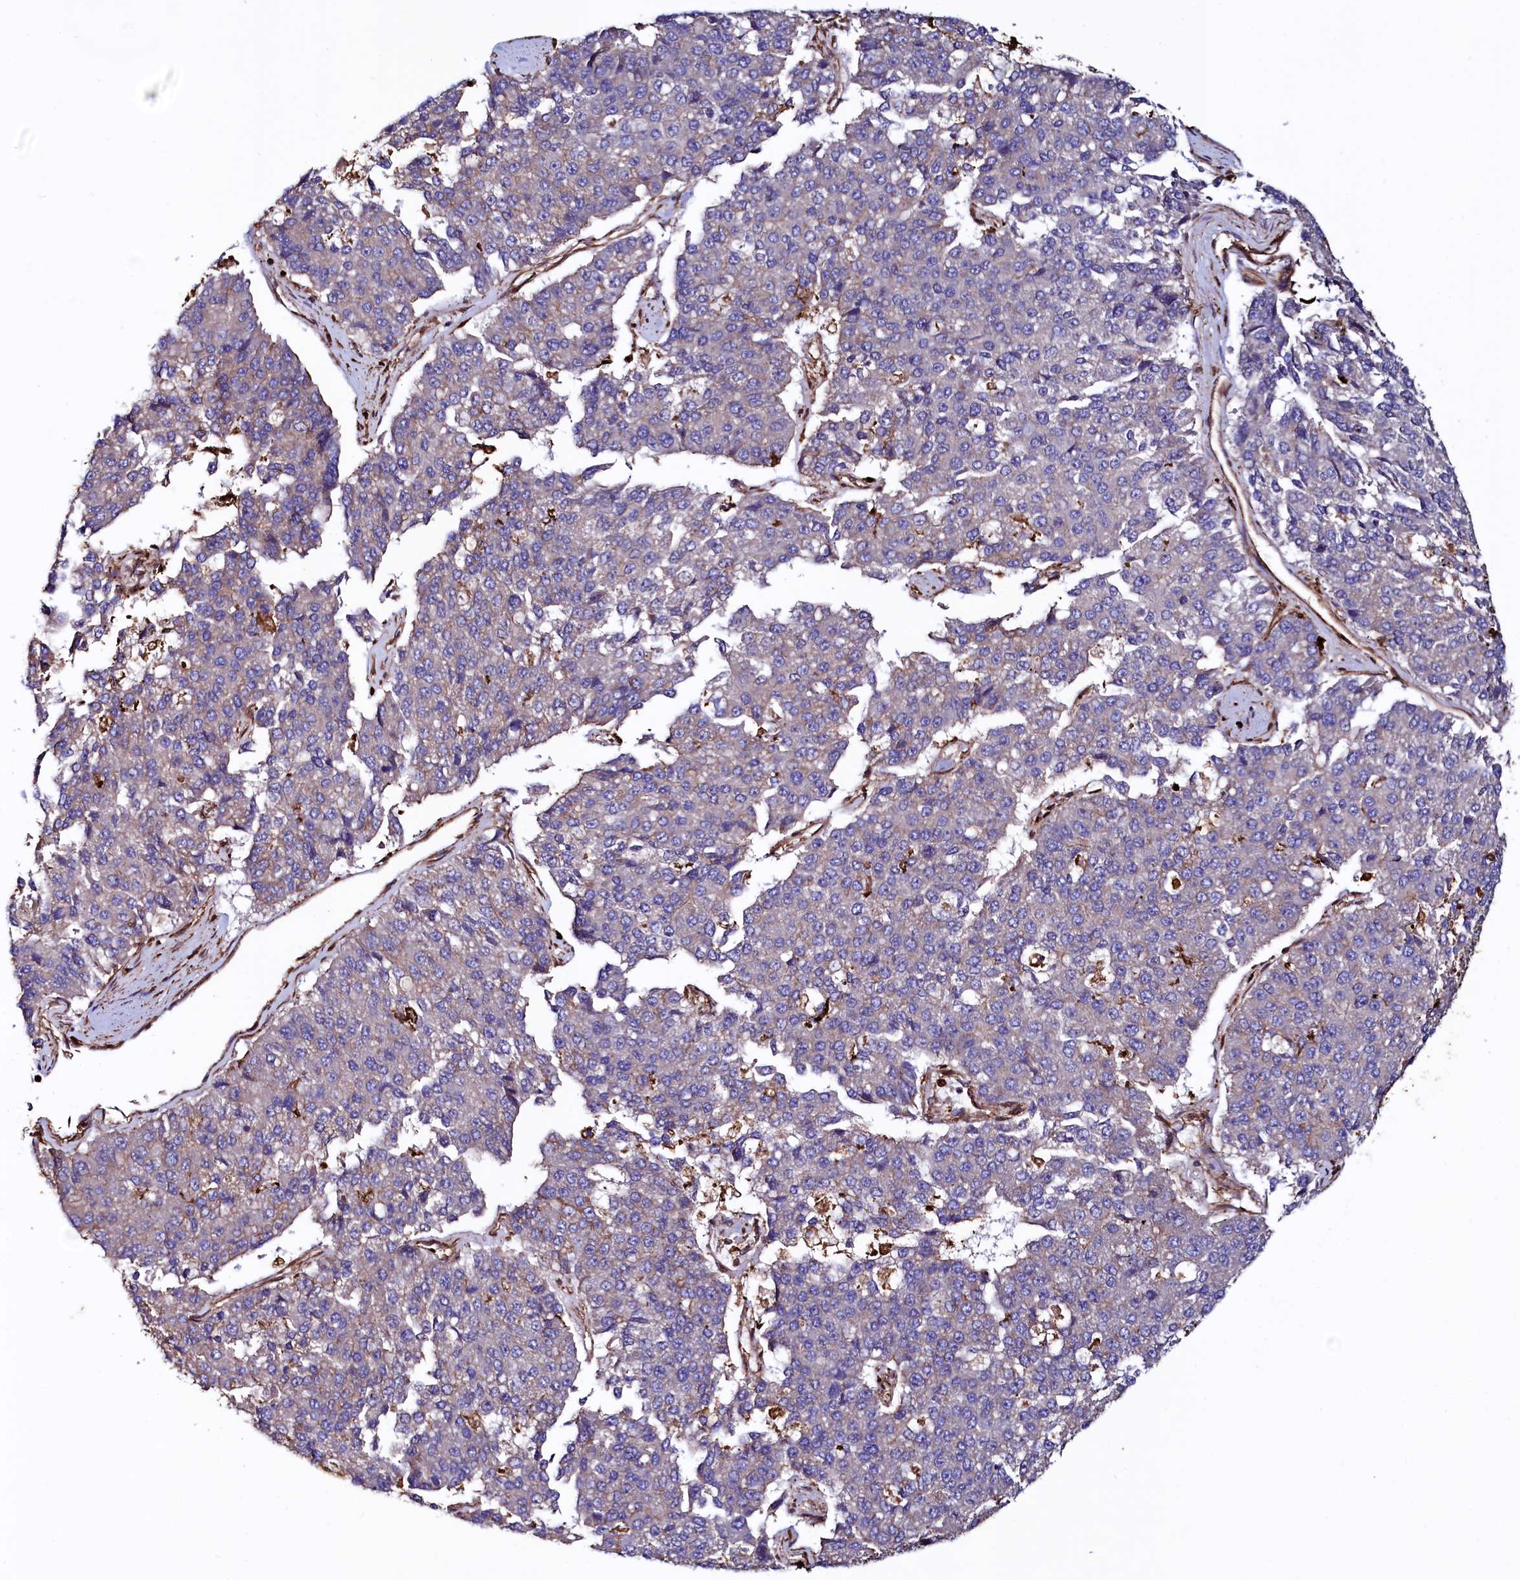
{"staining": {"intensity": "weak", "quantity": "<25%", "location": "cytoplasmic/membranous"}, "tissue": "pancreatic cancer", "cell_type": "Tumor cells", "image_type": "cancer", "snomed": [{"axis": "morphology", "description": "Adenocarcinoma, NOS"}, {"axis": "topography", "description": "Pancreas"}], "caption": "The immunohistochemistry (IHC) image has no significant positivity in tumor cells of adenocarcinoma (pancreatic) tissue.", "gene": "STAMBPL1", "patient": {"sex": "male", "age": 50}}